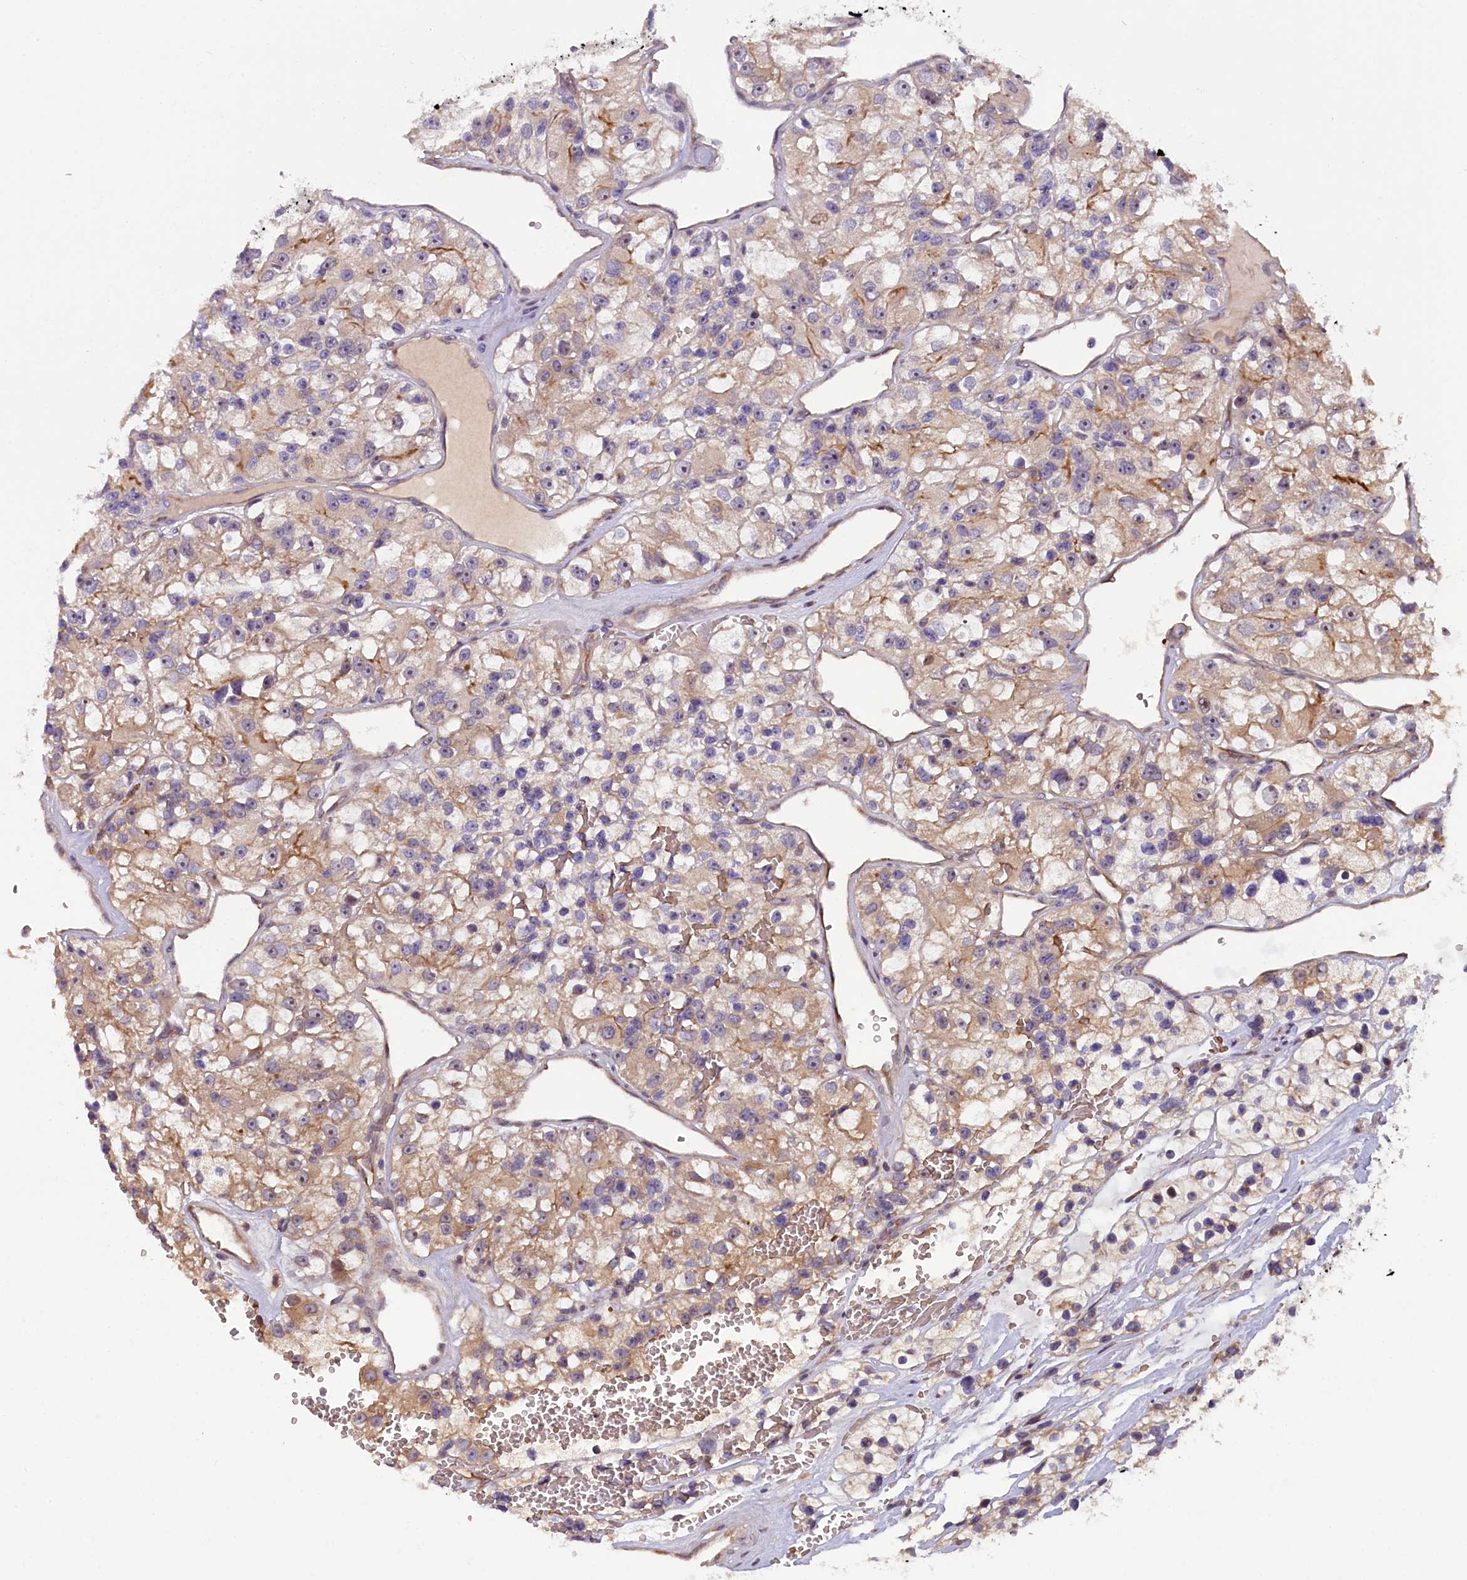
{"staining": {"intensity": "weak", "quantity": "25%-75%", "location": "cytoplasmic/membranous"}, "tissue": "renal cancer", "cell_type": "Tumor cells", "image_type": "cancer", "snomed": [{"axis": "morphology", "description": "Adenocarcinoma, NOS"}, {"axis": "topography", "description": "Kidney"}], "caption": "The immunohistochemical stain highlights weak cytoplasmic/membranous staining in tumor cells of renal cancer tissue.", "gene": "CCDC9B", "patient": {"sex": "female", "age": 57}}